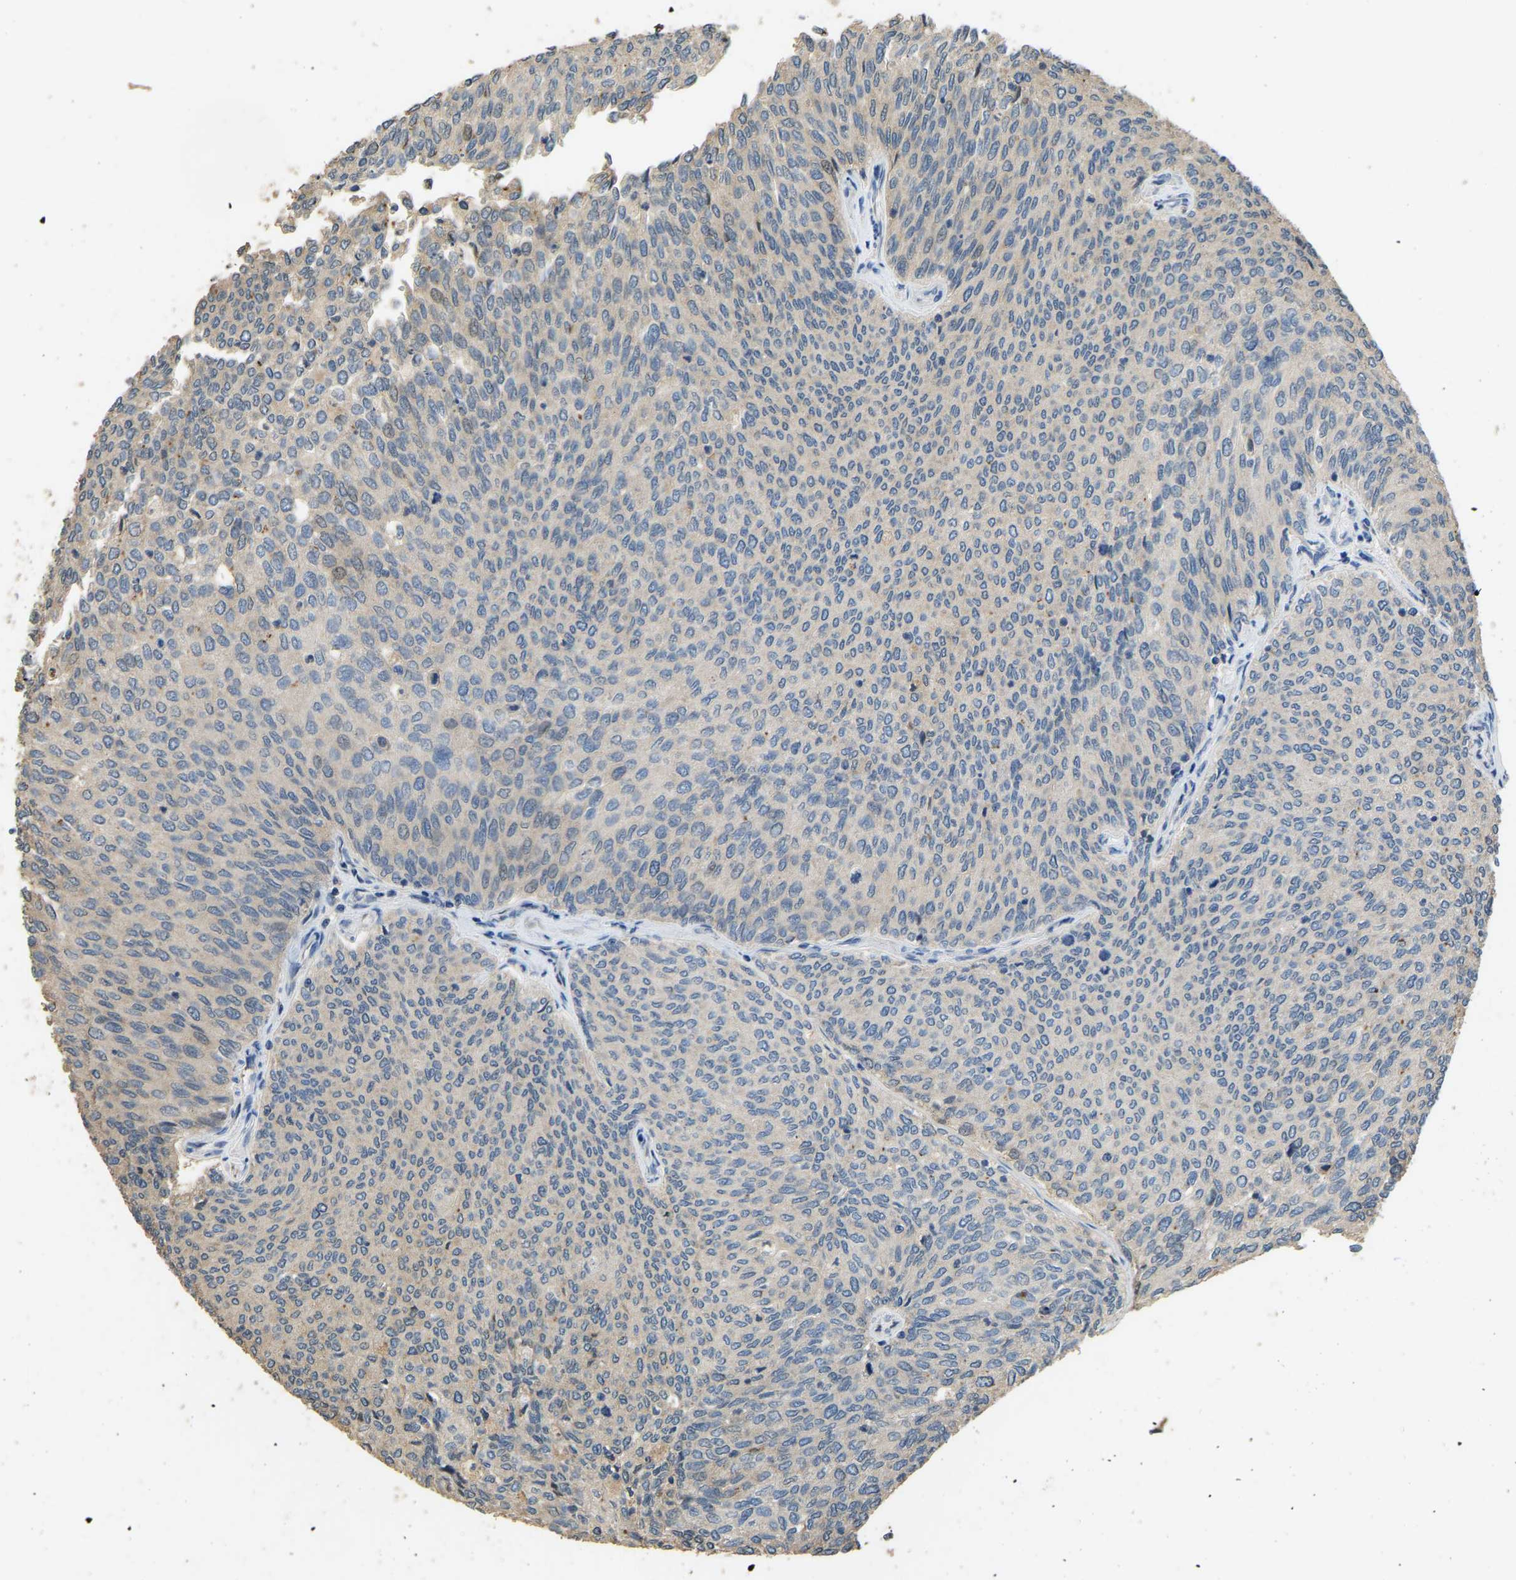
{"staining": {"intensity": "negative", "quantity": "none", "location": "none"}, "tissue": "urothelial cancer", "cell_type": "Tumor cells", "image_type": "cancer", "snomed": [{"axis": "morphology", "description": "Urothelial carcinoma, Low grade"}, {"axis": "topography", "description": "Urinary bladder"}], "caption": "Tumor cells are negative for brown protein staining in low-grade urothelial carcinoma. (Brightfield microscopy of DAB (3,3'-diaminobenzidine) immunohistochemistry at high magnification).", "gene": "TUFM", "patient": {"sex": "female", "age": 79}}